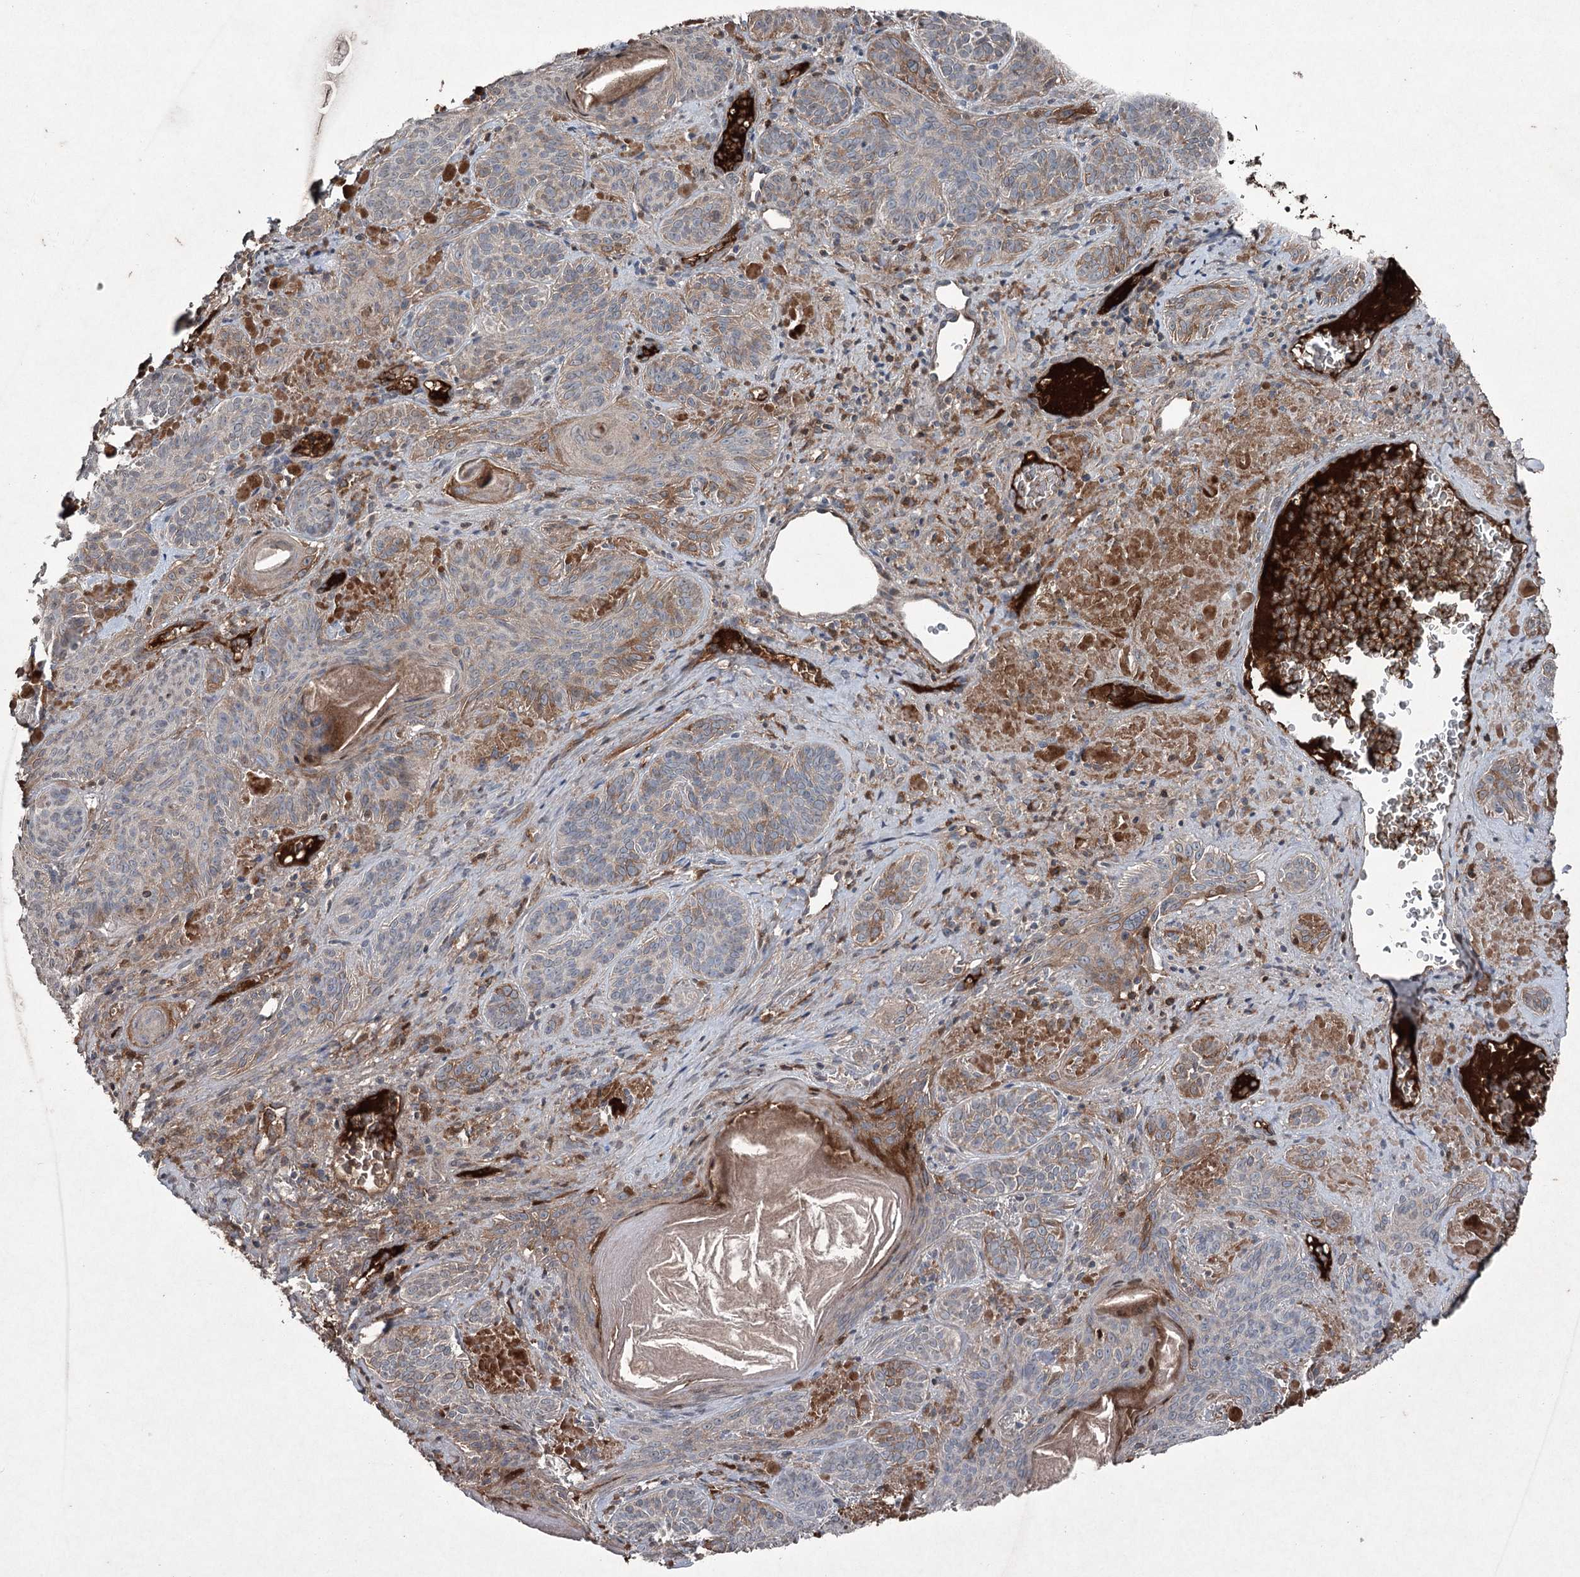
{"staining": {"intensity": "moderate", "quantity": "<25%", "location": "cytoplasmic/membranous"}, "tissue": "skin cancer", "cell_type": "Tumor cells", "image_type": "cancer", "snomed": [{"axis": "morphology", "description": "Basal cell carcinoma"}, {"axis": "topography", "description": "Skin"}], "caption": "Tumor cells reveal low levels of moderate cytoplasmic/membranous expression in approximately <25% of cells in skin cancer.", "gene": "PGLYRP2", "patient": {"sex": "male", "age": 85}}